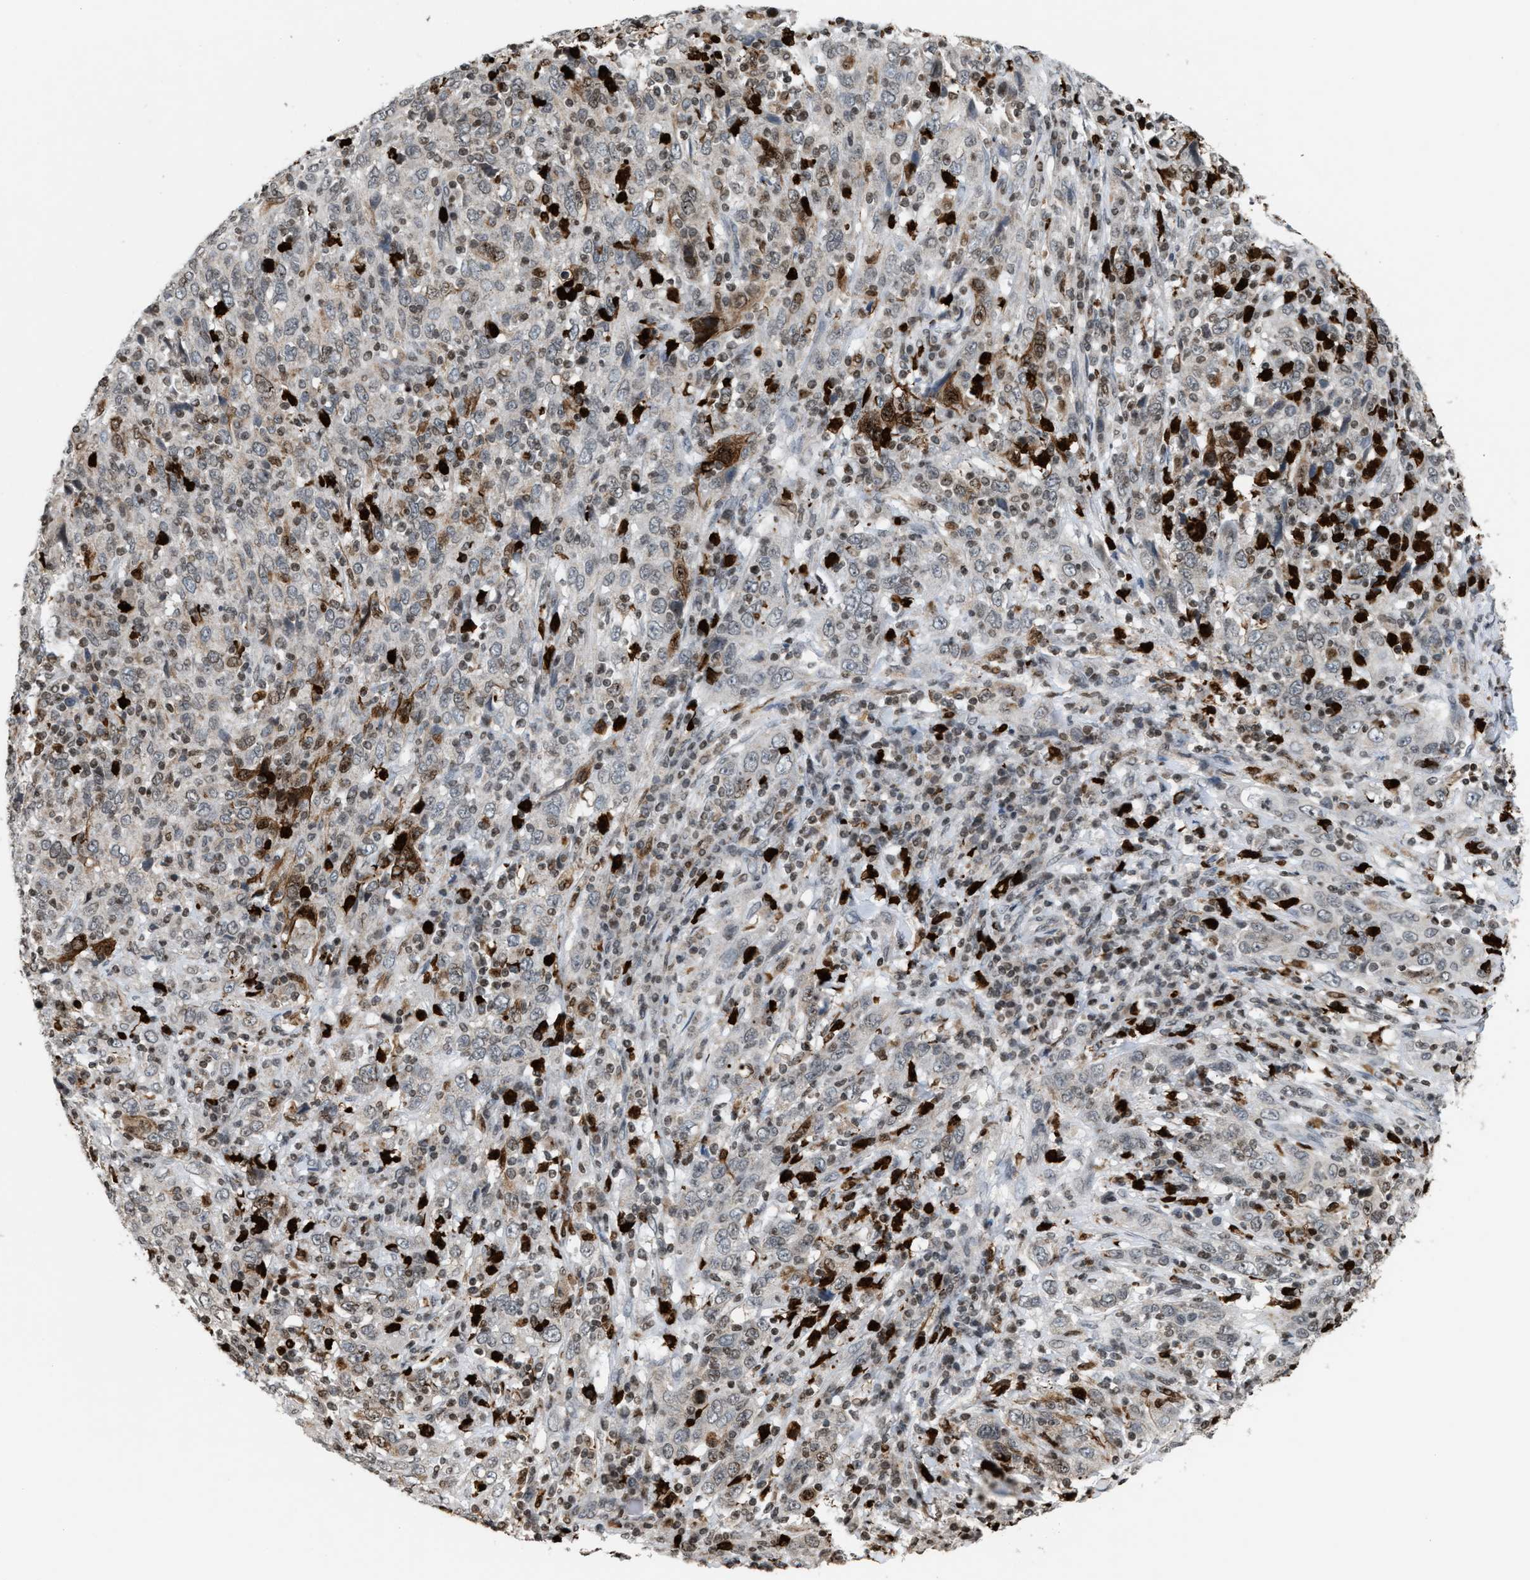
{"staining": {"intensity": "moderate", "quantity": "<25%", "location": "cytoplasmic/membranous,nuclear"}, "tissue": "cervical cancer", "cell_type": "Tumor cells", "image_type": "cancer", "snomed": [{"axis": "morphology", "description": "Squamous cell carcinoma, NOS"}, {"axis": "topography", "description": "Cervix"}], "caption": "Immunohistochemical staining of human cervical squamous cell carcinoma exhibits low levels of moderate cytoplasmic/membranous and nuclear protein staining in approximately <25% of tumor cells. Immunohistochemistry stains the protein of interest in brown and the nuclei are stained blue.", "gene": "PRUNE2", "patient": {"sex": "female", "age": 46}}